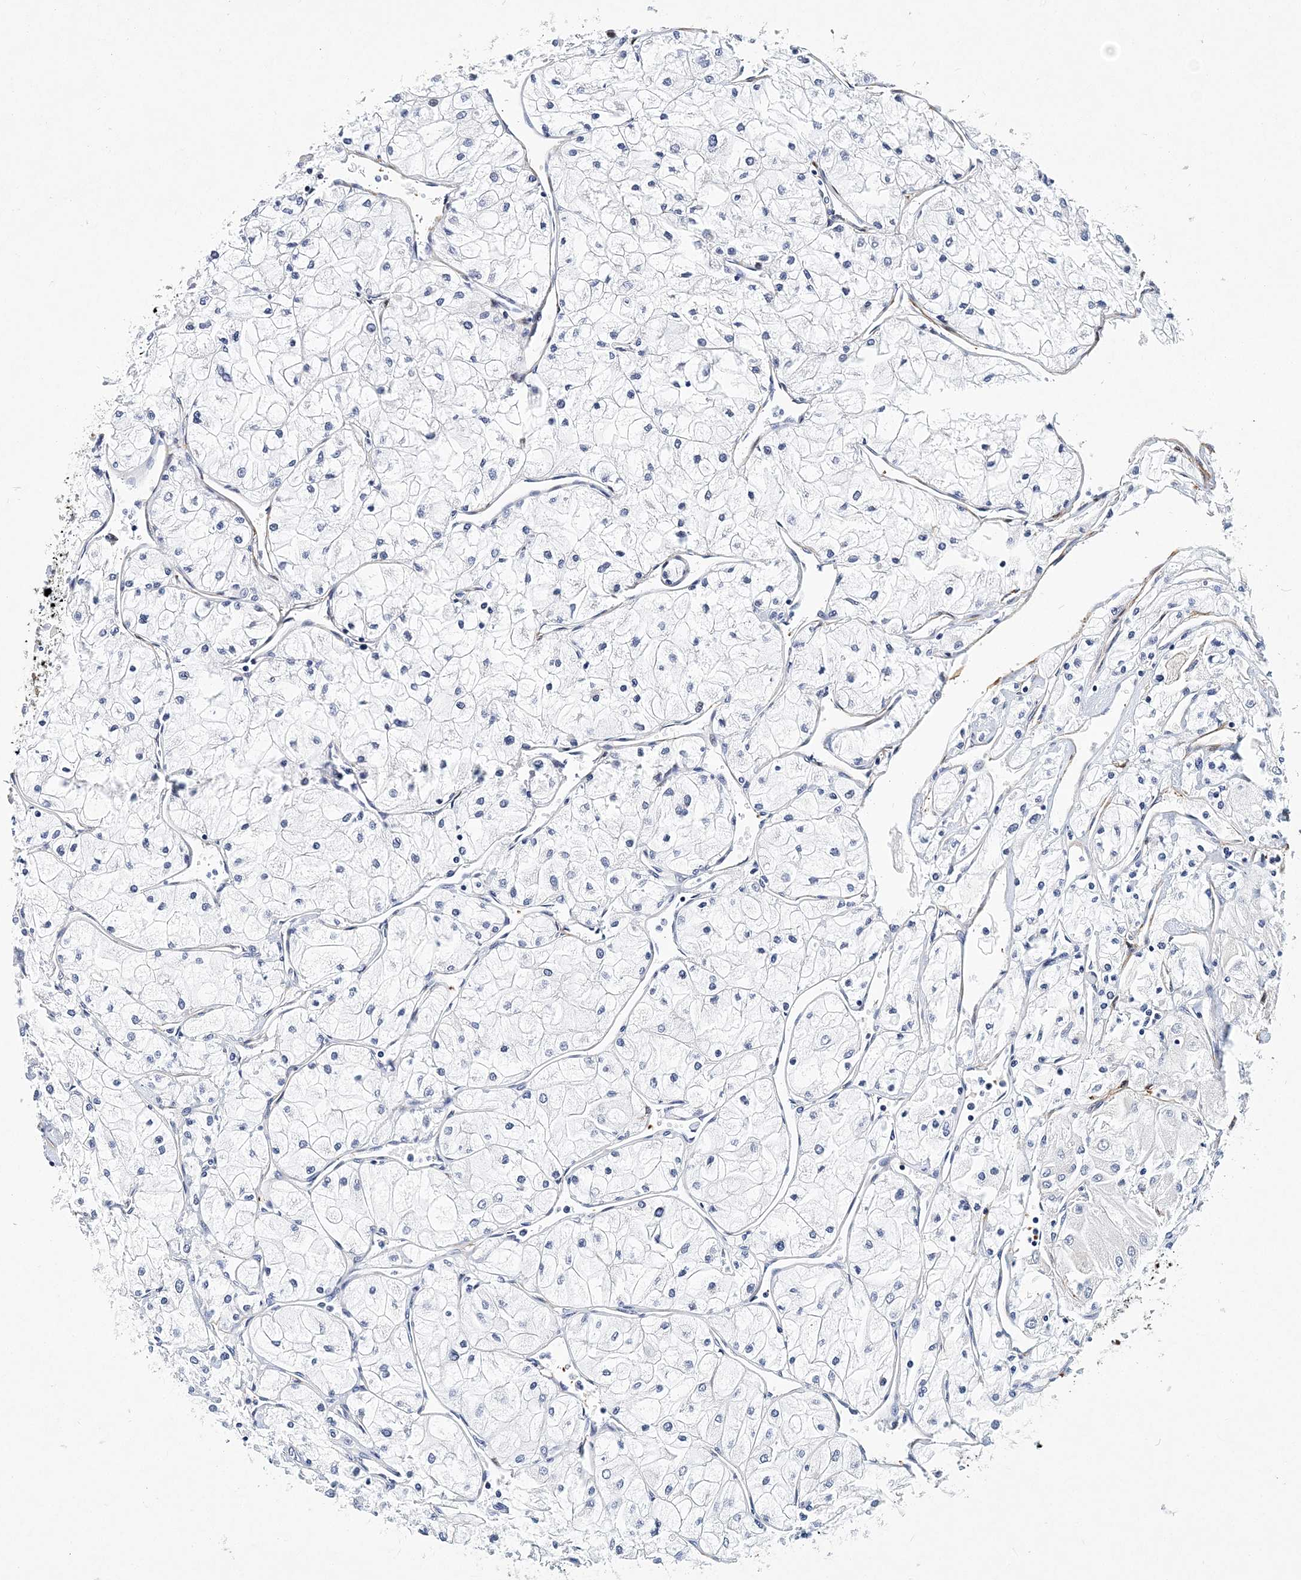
{"staining": {"intensity": "negative", "quantity": "none", "location": "none"}, "tissue": "renal cancer", "cell_type": "Tumor cells", "image_type": "cancer", "snomed": [{"axis": "morphology", "description": "Adenocarcinoma, NOS"}, {"axis": "topography", "description": "Kidney"}], "caption": "This is an immunohistochemistry (IHC) image of renal cancer (adenocarcinoma). There is no staining in tumor cells.", "gene": "ITGA2B", "patient": {"sex": "male", "age": 80}}